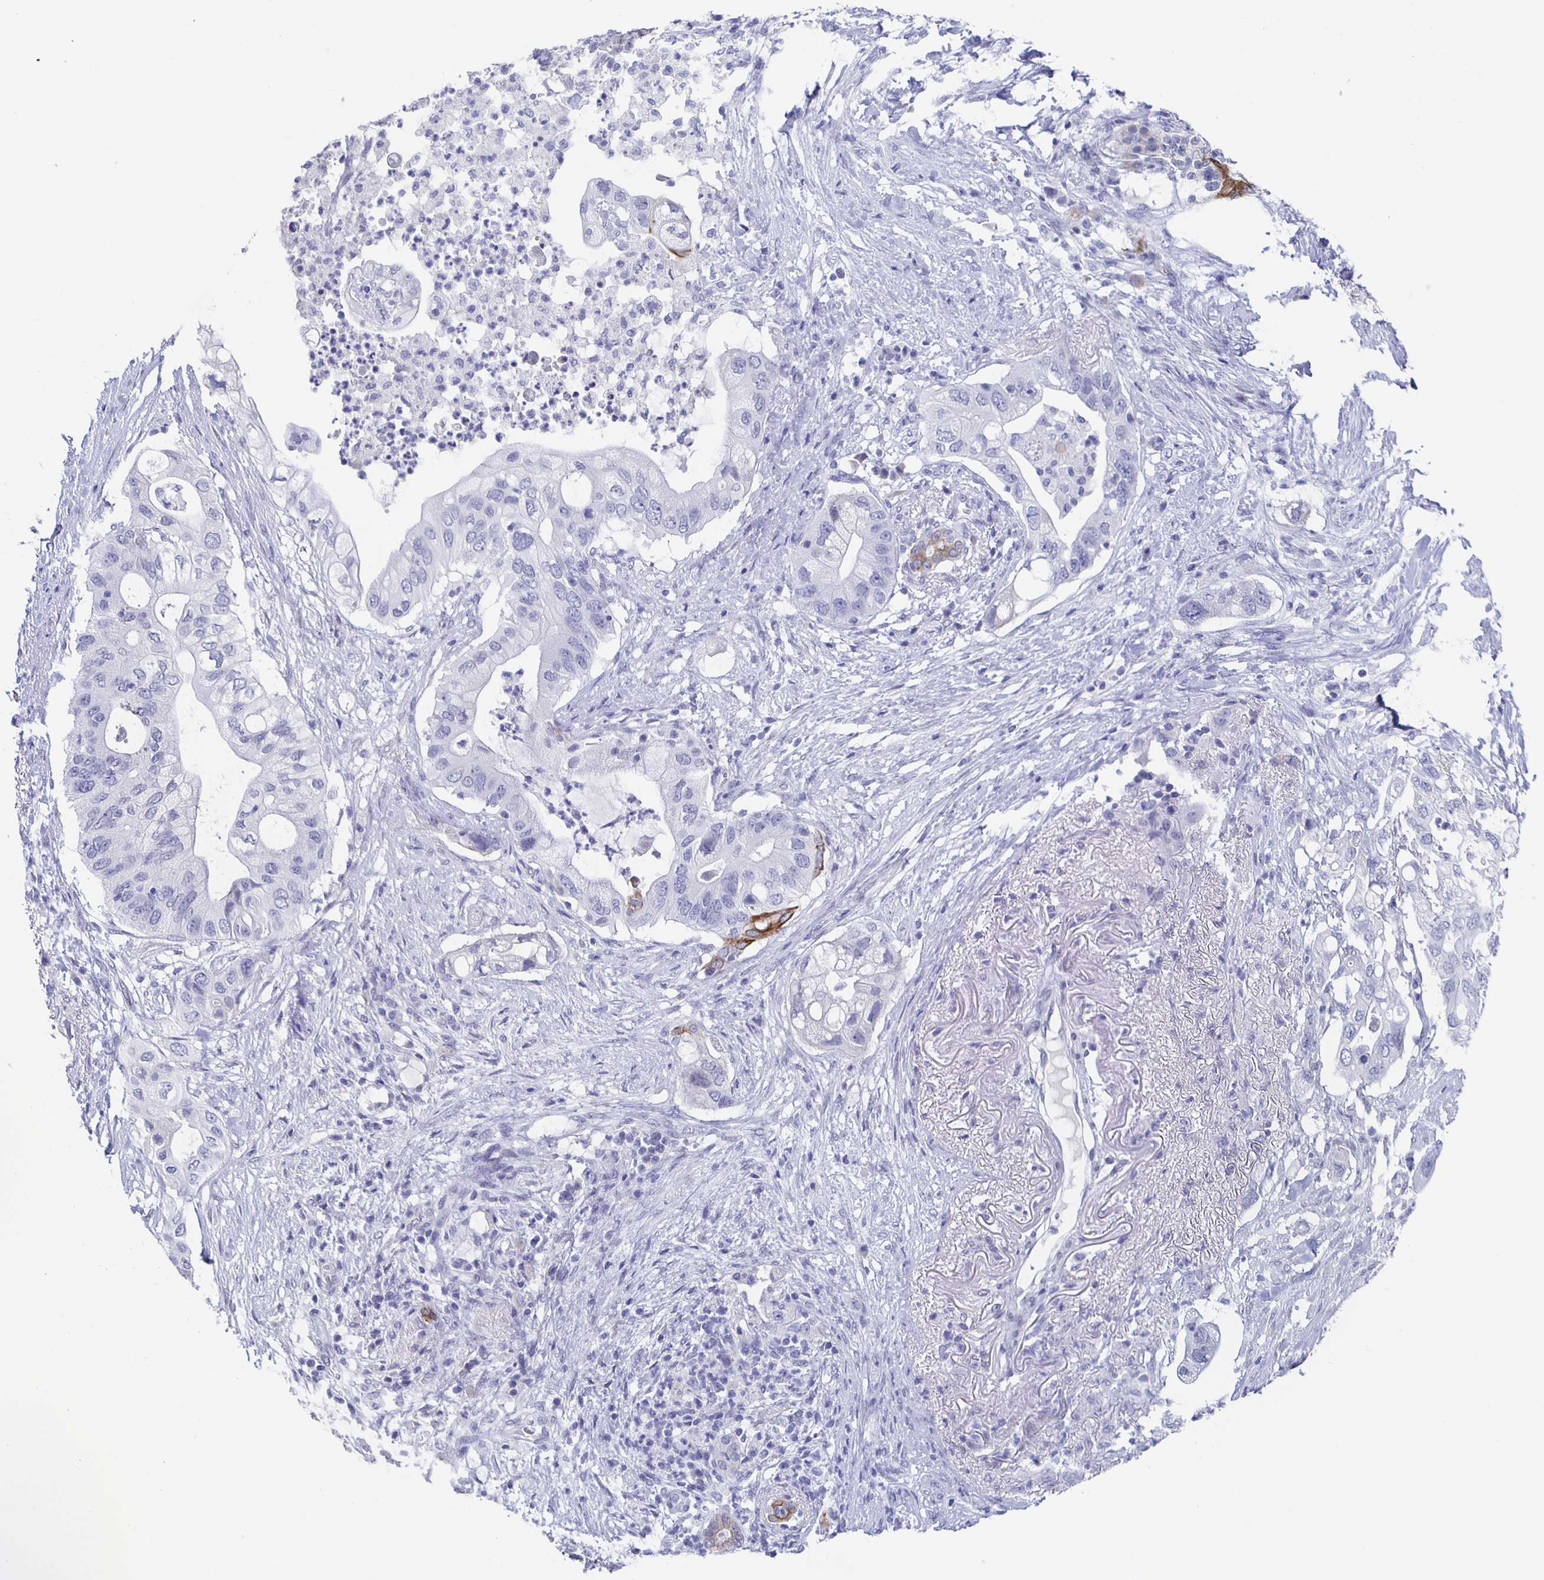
{"staining": {"intensity": "moderate", "quantity": "<25%", "location": "cytoplasmic/membranous"}, "tissue": "pancreatic cancer", "cell_type": "Tumor cells", "image_type": "cancer", "snomed": [{"axis": "morphology", "description": "Adenocarcinoma, NOS"}, {"axis": "topography", "description": "Pancreas"}], "caption": "An immunohistochemistry (IHC) image of neoplastic tissue is shown. Protein staining in brown labels moderate cytoplasmic/membranous positivity in pancreatic cancer (adenocarcinoma) within tumor cells.", "gene": "CCDC17", "patient": {"sex": "female", "age": 72}}